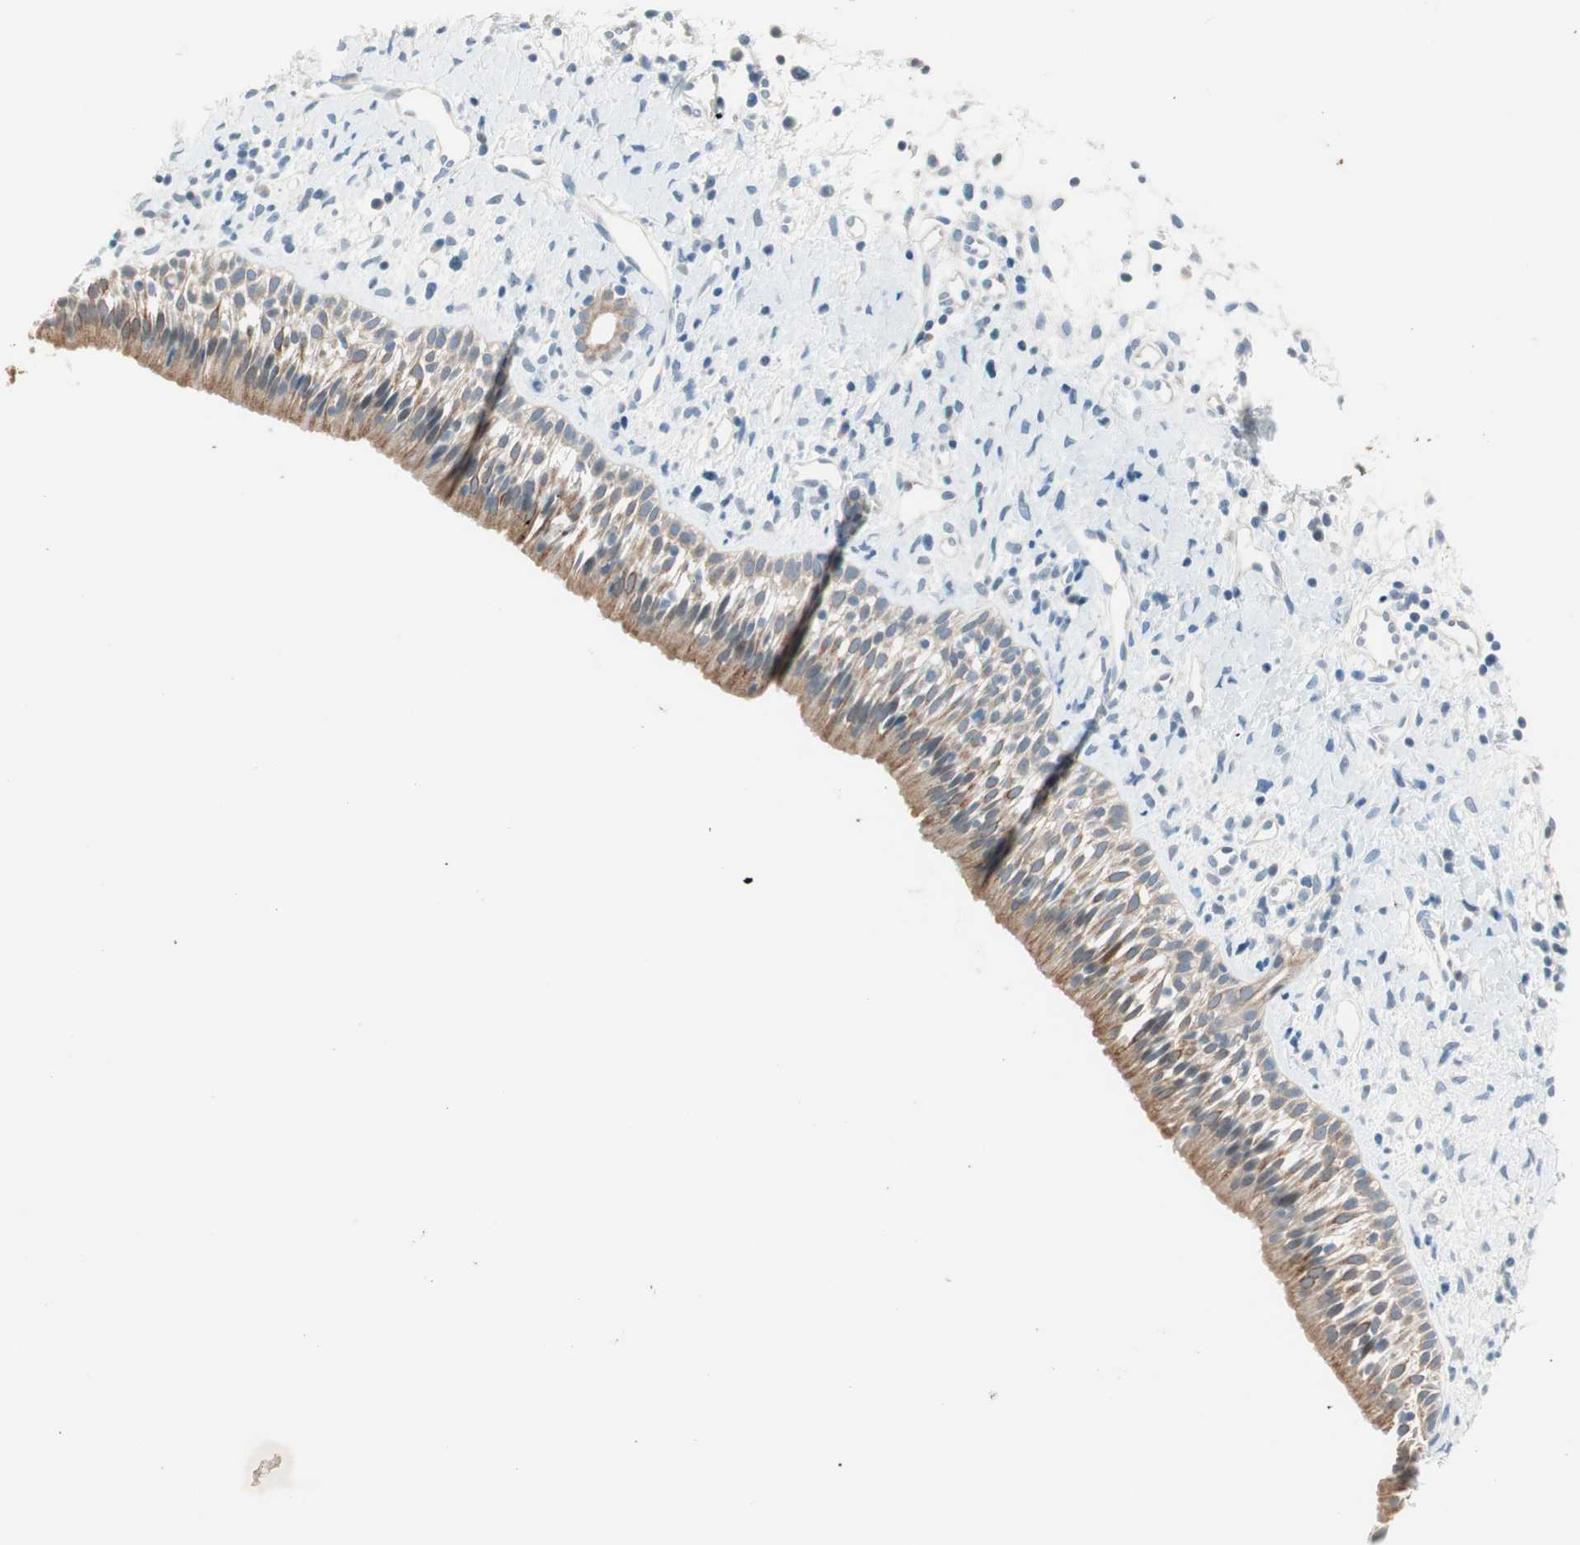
{"staining": {"intensity": "moderate", "quantity": ">75%", "location": "cytoplasmic/membranous"}, "tissue": "nasopharynx", "cell_type": "Respiratory epithelial cells", "image_type": "normal", "snomed": [{"axis": "morphology", "description": "Normal tissue, NOS"}, {"axis": "topography", "description": "Nasopharynx"}], "caption": "DAB (3,3'-diaminobenzidine) immunohistochemical staining of normal human nasopharynx exhibits moderate cytoplasmic/membranous protein expression in about >75% of respiratory epithelial cells.", "gene": "GNAO1", "patient": {"sex": "male", "age": 22}}